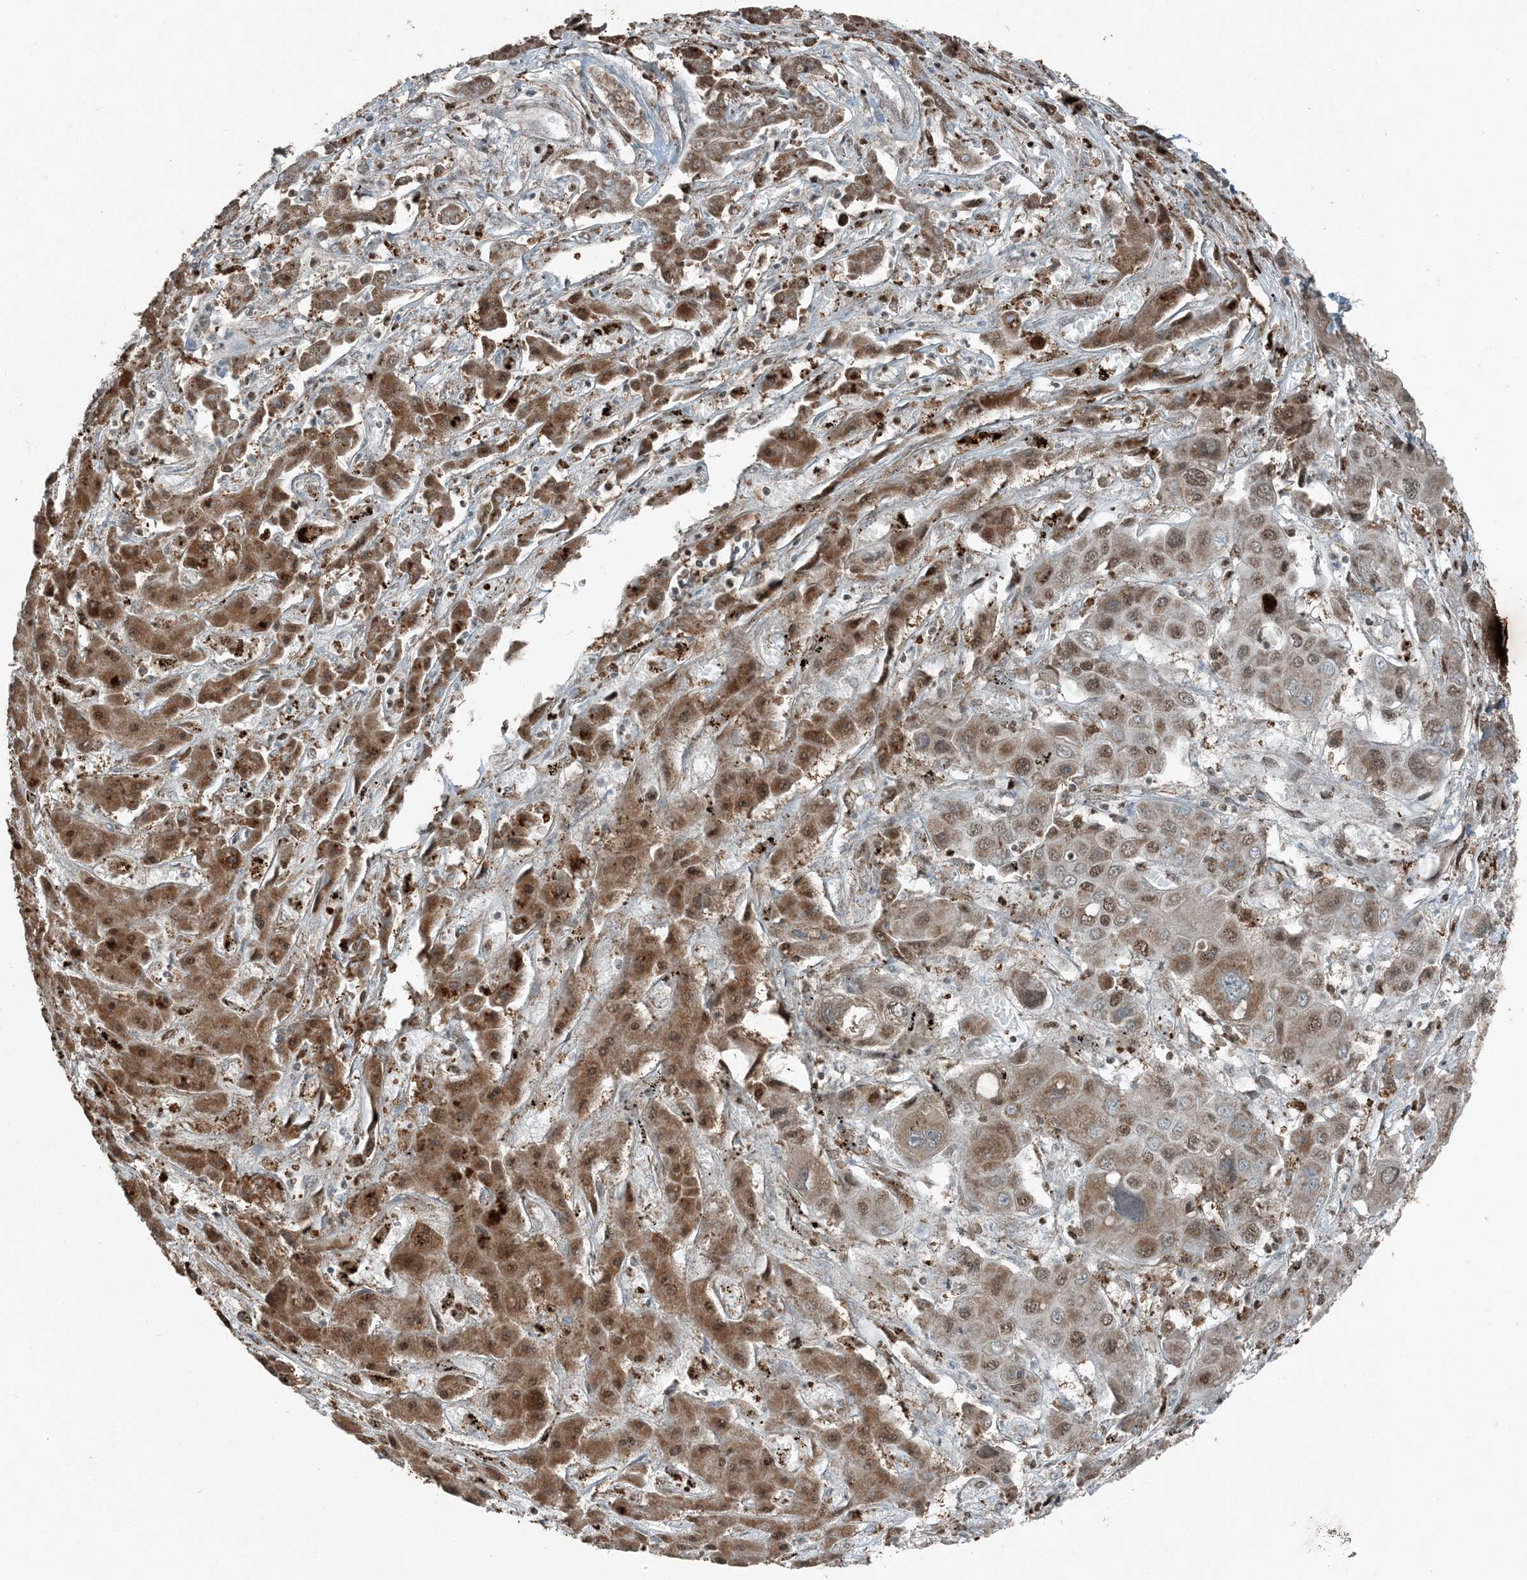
{"staining": {"intensity": "moderate", "quantity": ">75%", "location": "nuclear"}, "tissue": "liver cancer", "cell_type": "Tumor cells", "image_type": "cancer", "snomed": [{"axis": "morphology", "description": "Cholangiocarcinoma"}, {"axis": "topography", "description": "Liver"}], "caption": "Liver cancer stained with DAB immunohistochemistry displays medium levels of moderate nuclear expression in approximately >75% of tumor cells.", "gene": "TADA2B", "patient": {"sex": "male", "age": 67}}